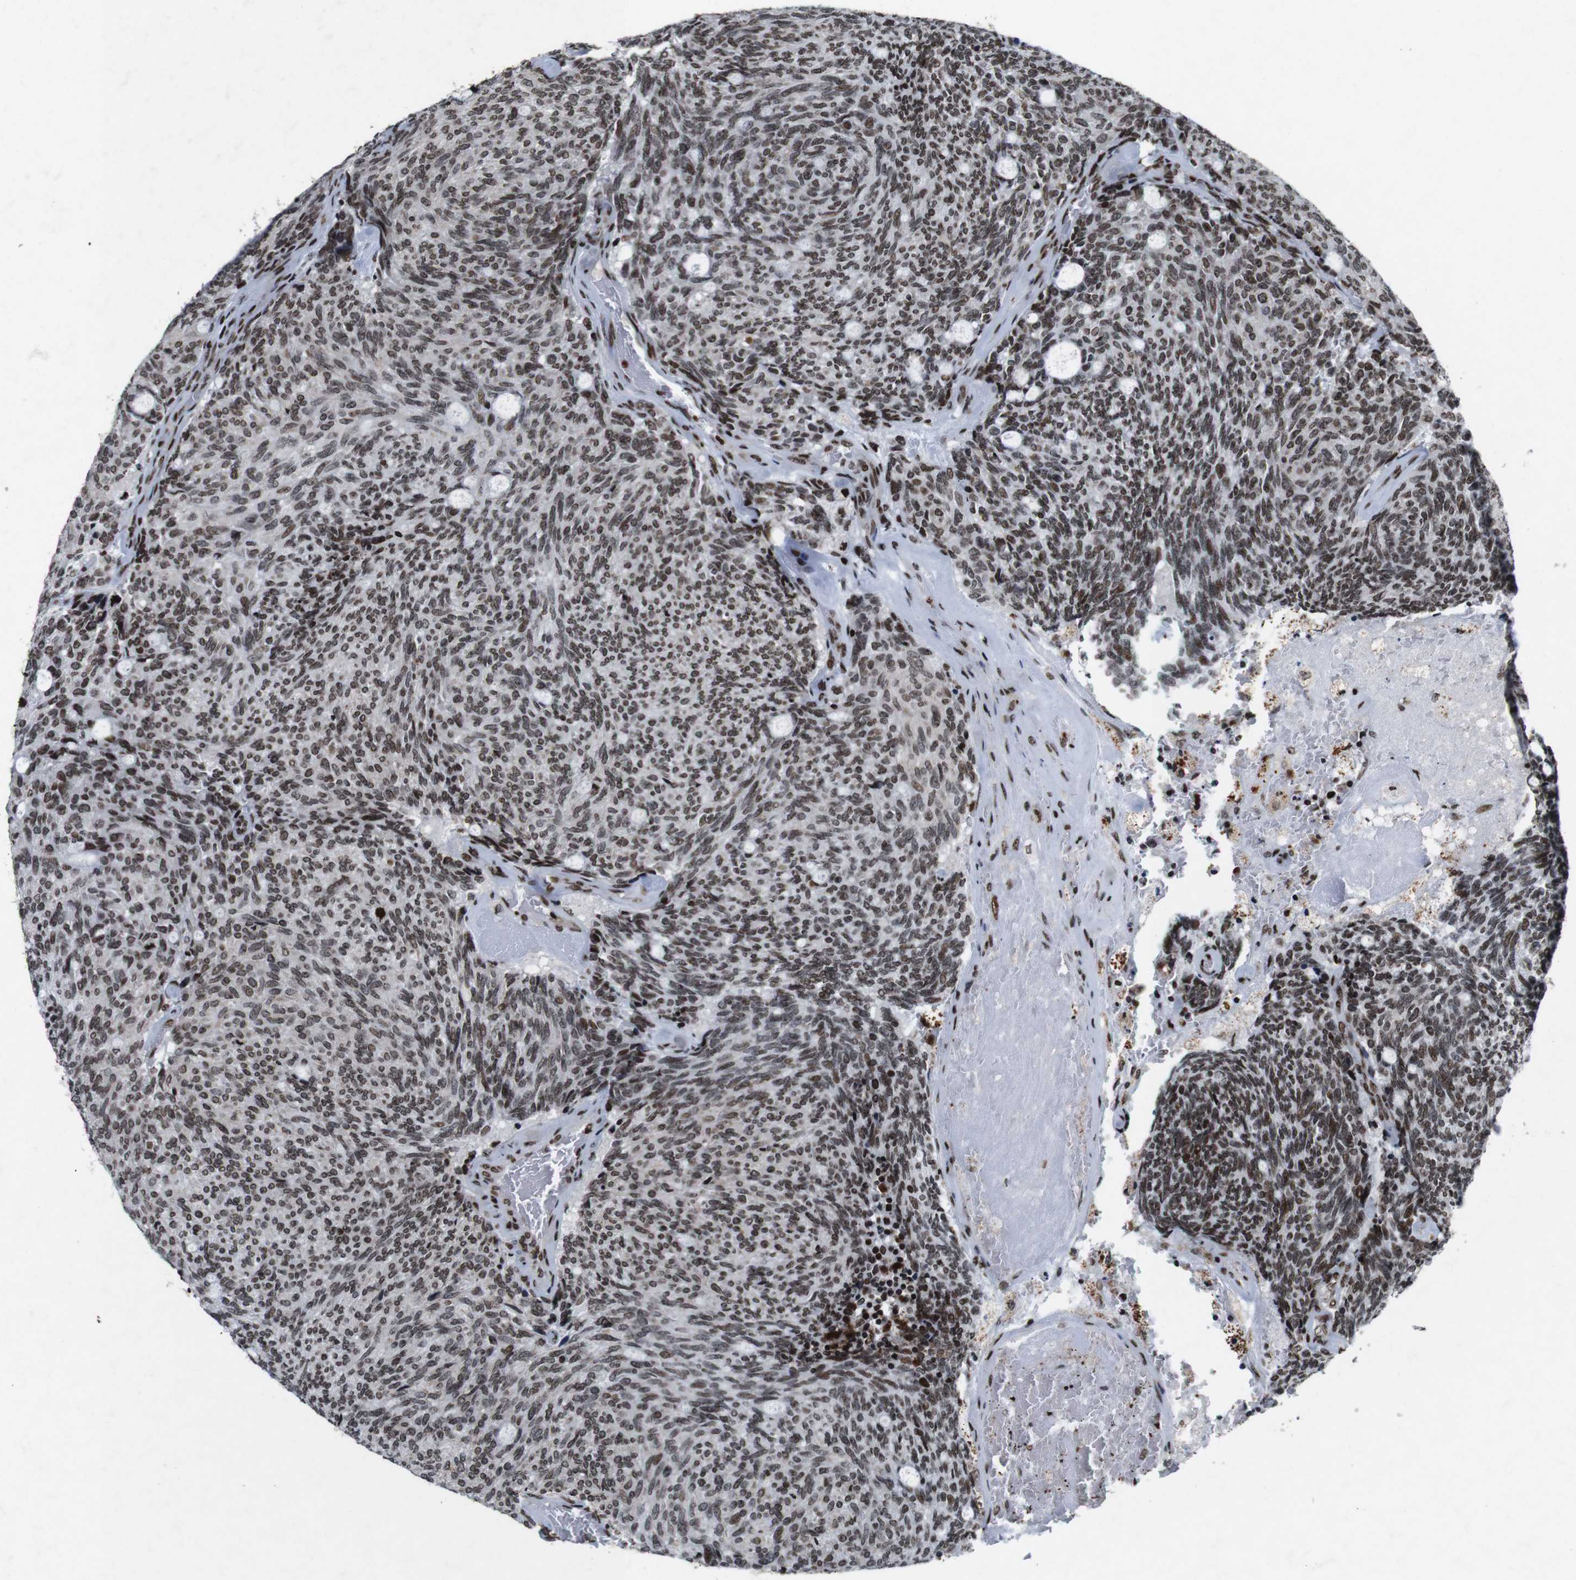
{"staining": {"intensity": "moderate", "quantity": ">75%", "location": "nuclear"}, "tissue": "carcinoid", "cell_type": "Tumor cells", "image_type": "cancer", "snomed": [{"axis": "morphology", "description": "Carcinoid, malignant, NOS"}, {"axis": "topography", "description": "Pancreas"}], "caption": "A high-resolution photomicrograph shows immunohistochemistry staining of malignant carcinoid, which shows moderate nuclear positivity in about >75% of tumor cells. (Brightfield microscopy of DAB IHC at high magnification).", "gene": "MAGEH1", "patient": {"sex": "female", "age": 54}}